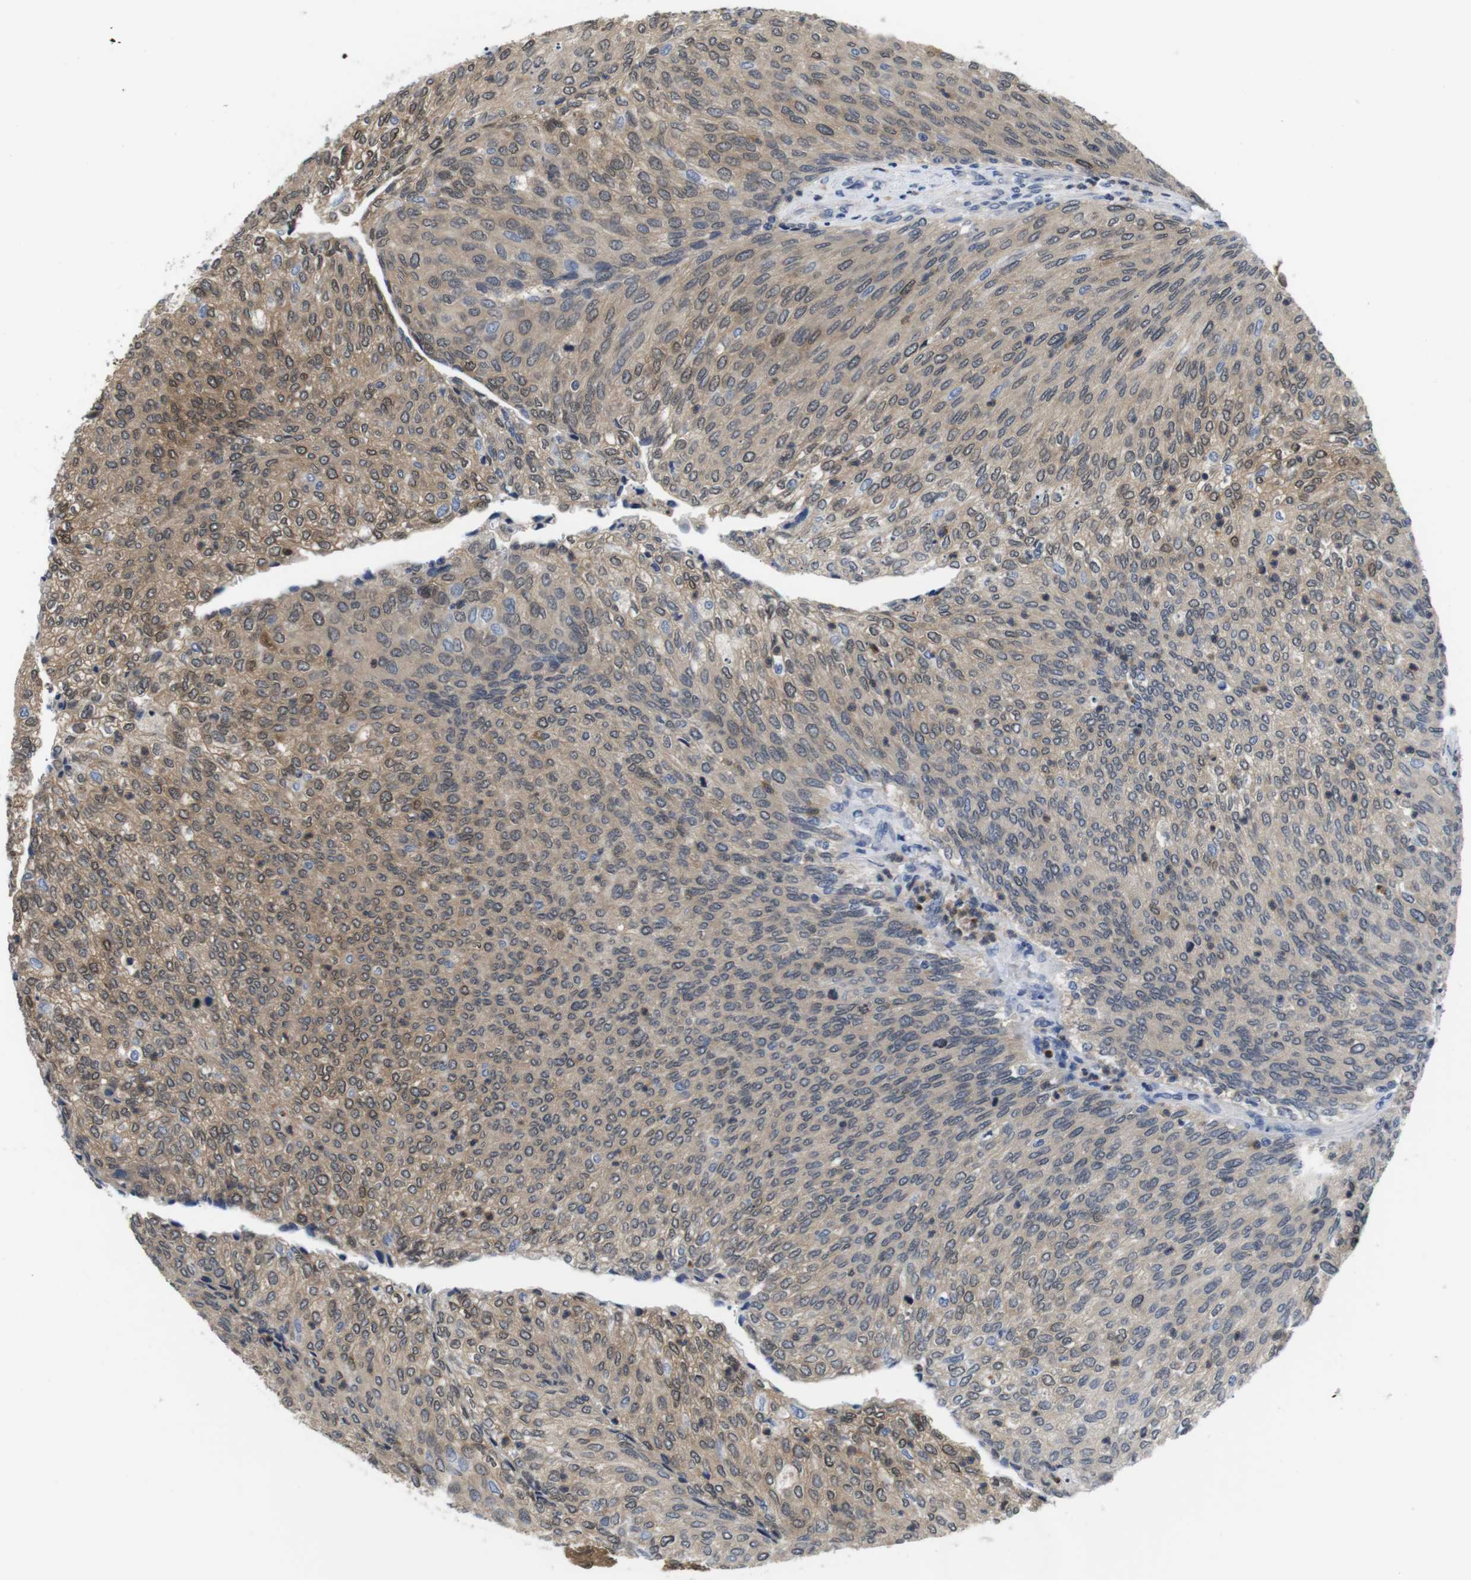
{"staining": {"intensity": "moderate", "quantity": "25%-75%", "location": "cytoplasmic/membranous,nuclear"}, "tissue": "urothelial cancer", "cell_type": "Tumor cells", "image_type": "cancer", "snomed": [{"axis": "morphology", "description": "Urothelial carcinoma, Low grade"}, {"axis": "topography", "description": "Urinary bladder"}], "caption": "IHC of urothelial cancer reveals medium levels of moderate cytoplasmic/membranous and nuclear staining in approximately 25%-75% of tumor cells.", "gene": "FADD", "patient": {"sex": "female", "age": 79}}